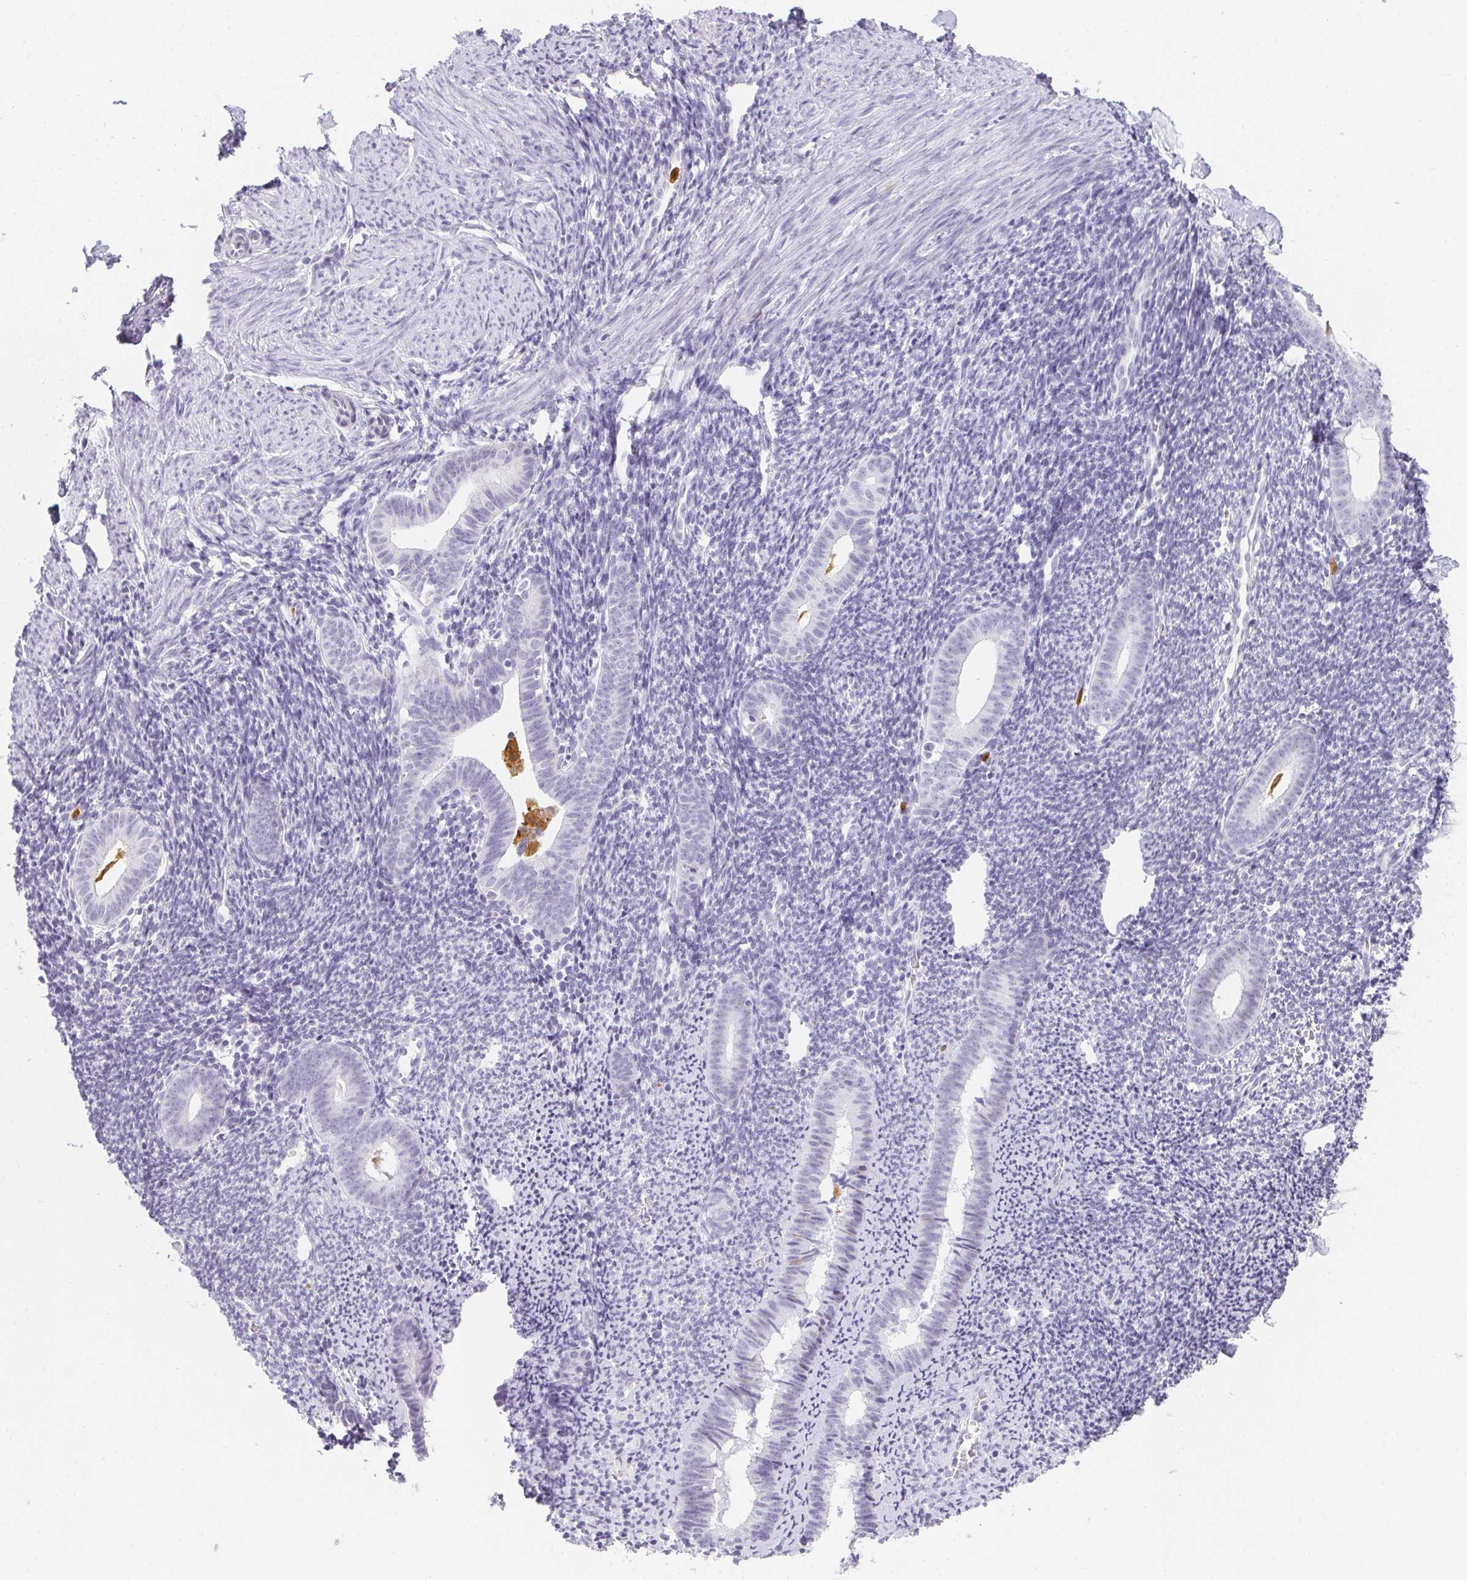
{"staining": {"intensity": "negative", "quantity": "none", "location": "none"}, "tissue": "endometrium", "cell_type": "Cells in endometrial stroma", "image_type": "normal", "snomed": [{"axis": "morphology", "description": "Normal tissue, NOS"}, {"axis": "topography", "description": "Endometrium"}], "caption": "High magnification brightfield microscopy of unremarkable endometrium stained with DAB (3,3'-diaminobenzidine) (brown) and counterstained with hematoxylin (blue): cells in endometrial stroma show no significant expression.", "gene": "HK3", "patient": {"sex": "female", "age": 39}}